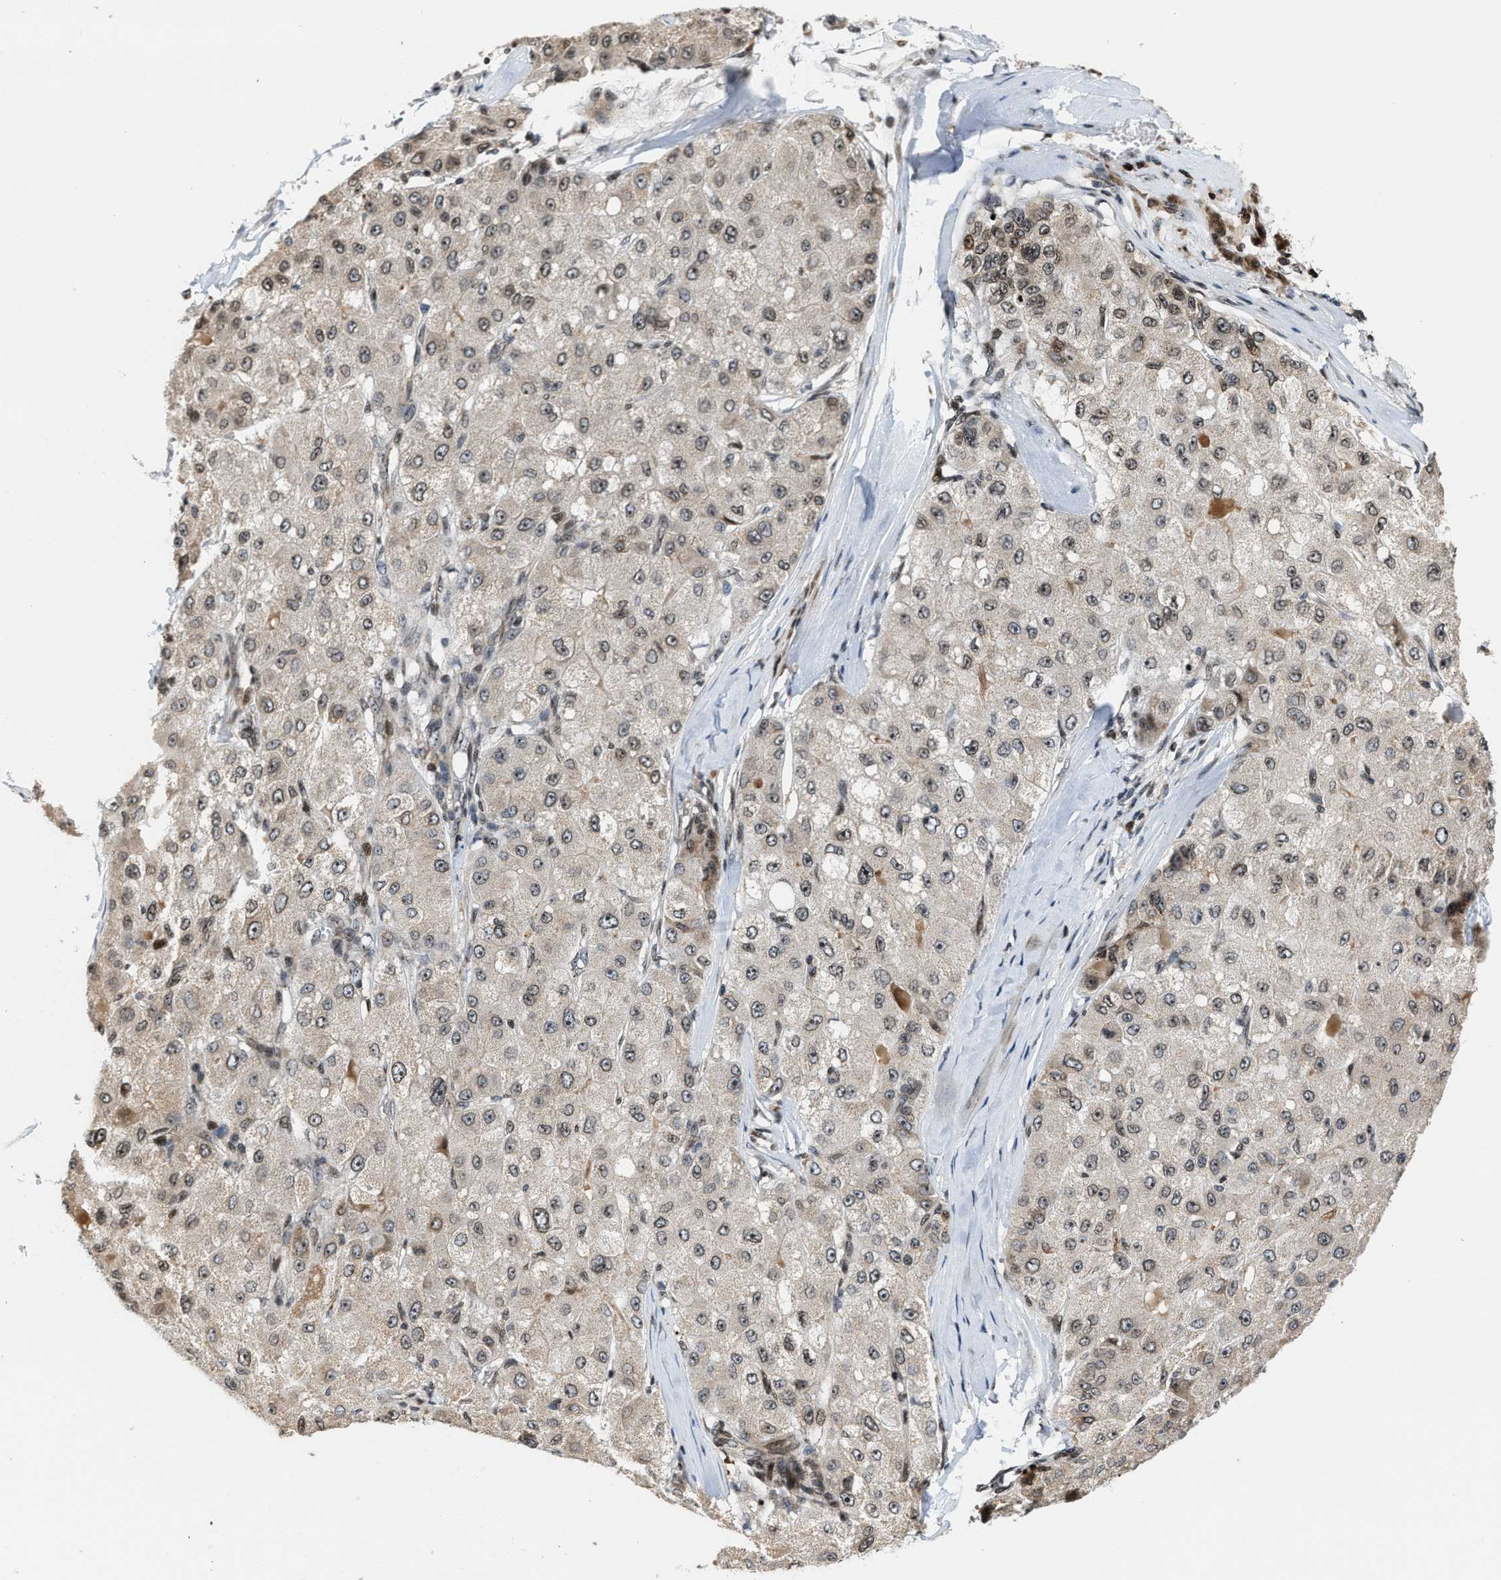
{"staining": {"intensity": "weak", "quantity": ">75%", "location": "cytoplasmic/membranous"}, "tissue": "liver cancer", "cell_type": "Tumor cells", "image_type": "cancer", "snomed": [{"axis": "morphology", "description": "Carcinoma, Hepatocellular, NOS"}, {"axis": "topography", "description": "Liver"}], "caption": "Immunohistochemical staining of human liver cancer (hepatocellular carcinoma) shows low levels of weak cytoplasmic/membranous positivity in approximately >75% of tumor cells. The staining was performed using DAB (3,3'-diaminobenzidine) to visualize the protein expression in brown, while the nuclei were stained in blue with hematoxylin (Magnification: 20x).", "gene": "PDZD2", "patient": {"sex": "male", "age": 80}}